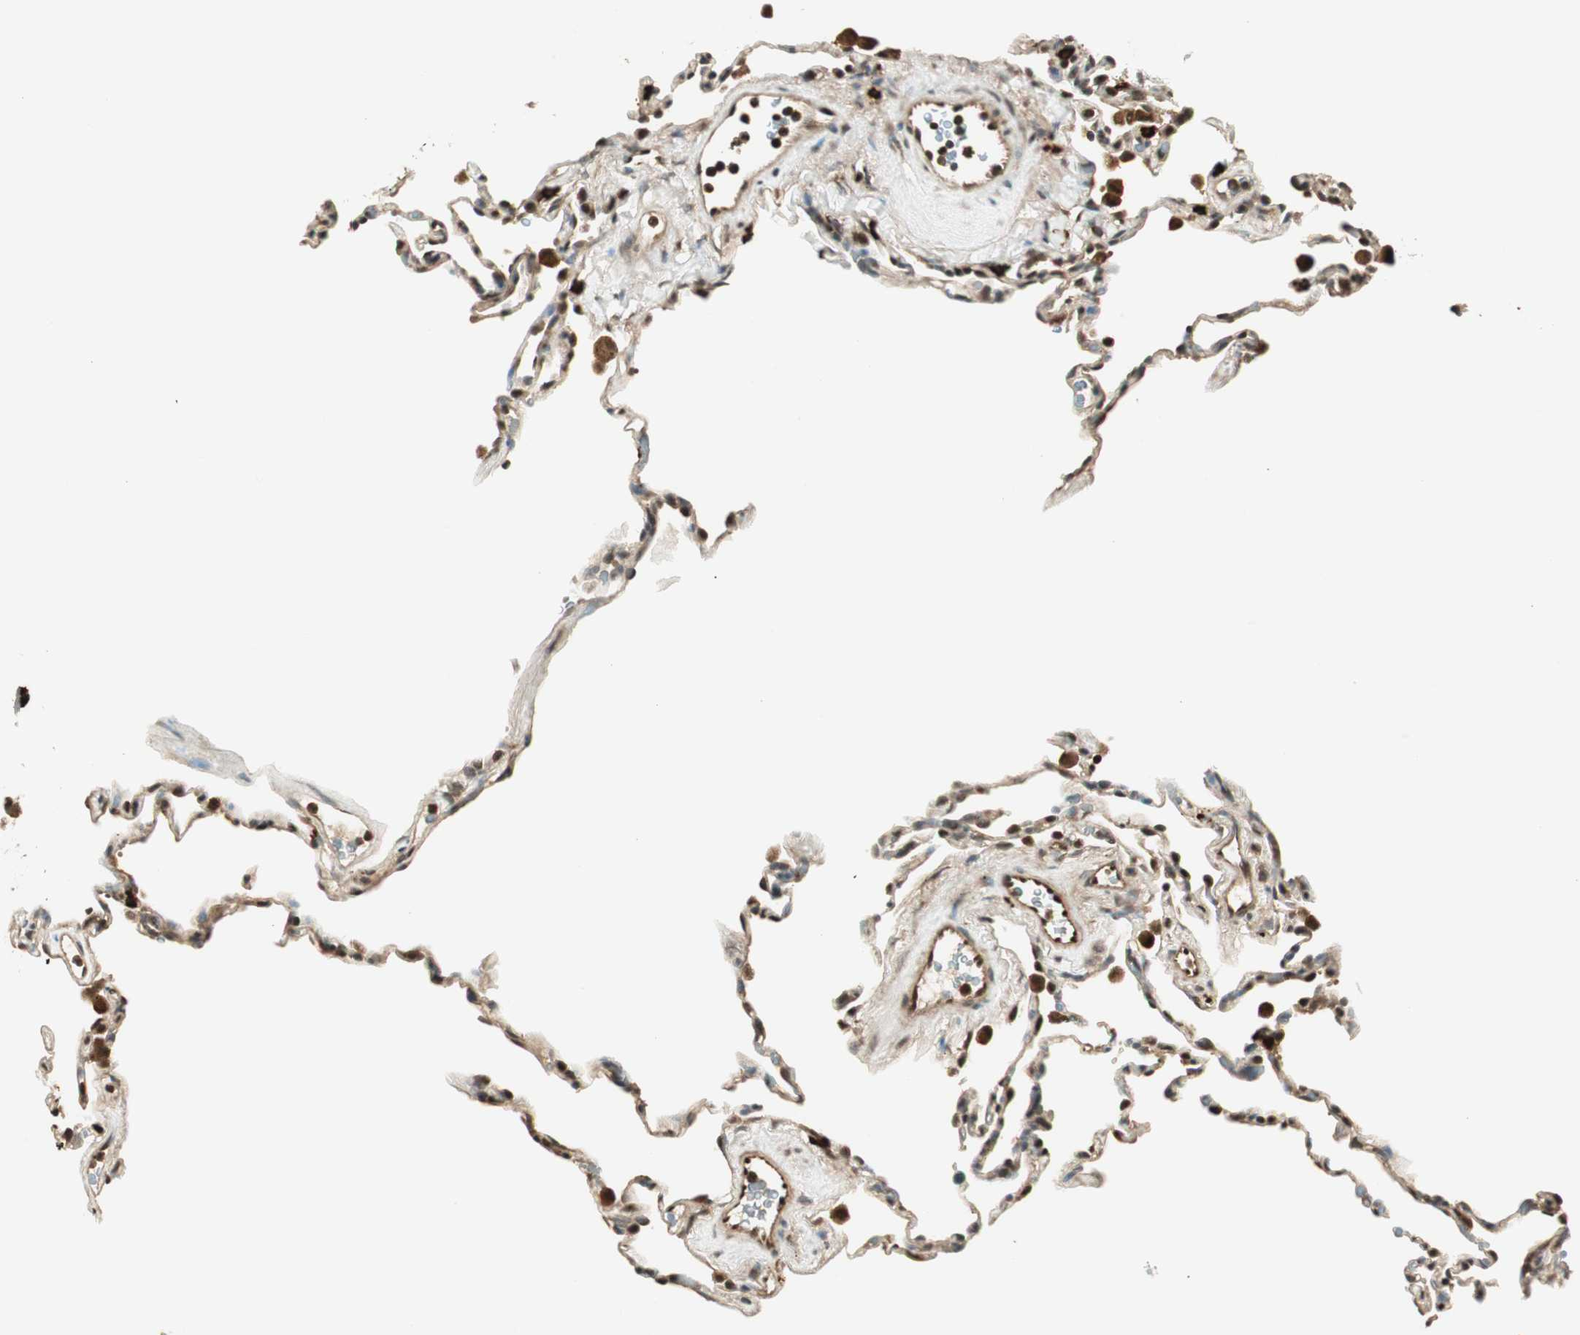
{"staining": {"intensity": "strong", "quantity": ">75%", "location": "cytoplasmic/membranous,nuclear"}, "tissue": "lung", "cell_type": "Alveolar cells", "image_type": "normal", "snomed": [{"axis": "morphology", "description": "Normal tissue, NOS"}, {"axis": "topography", "description": "Lung"}], "caption": "Lung stained with IHC demonstrates strong cytoplasmic/membranous,nuclear staining in approximately >75% of alveolar cells.", "gene": "ENSG00000268870", "patient": {"sex": "male", "age": 59}}